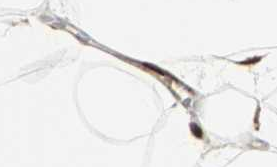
{"staining": {"intensity": "strong", "quantity": ">75%", "location": "nuclear"}, "tissue": "adipose tissue", "cell_type": "Adipocytes", "image_type": "normal", "snomed": [{"axis": "morphology", "description": "Normal tissue, NOS"}, {"axis": "morphology", "description": "Duct carcinoma"}, {"axis": "topography", "description": "Breast"}, {"axis": "topography", "description": "Adipose tissue"}], "caption": "Adipocytes demonstrate high levels of strong nuclear expression in approximately >75% of cells in unremarkable human adipose tissue.", "gene": "HMGB1", "patient": {"sex": "female", "age": 37}}